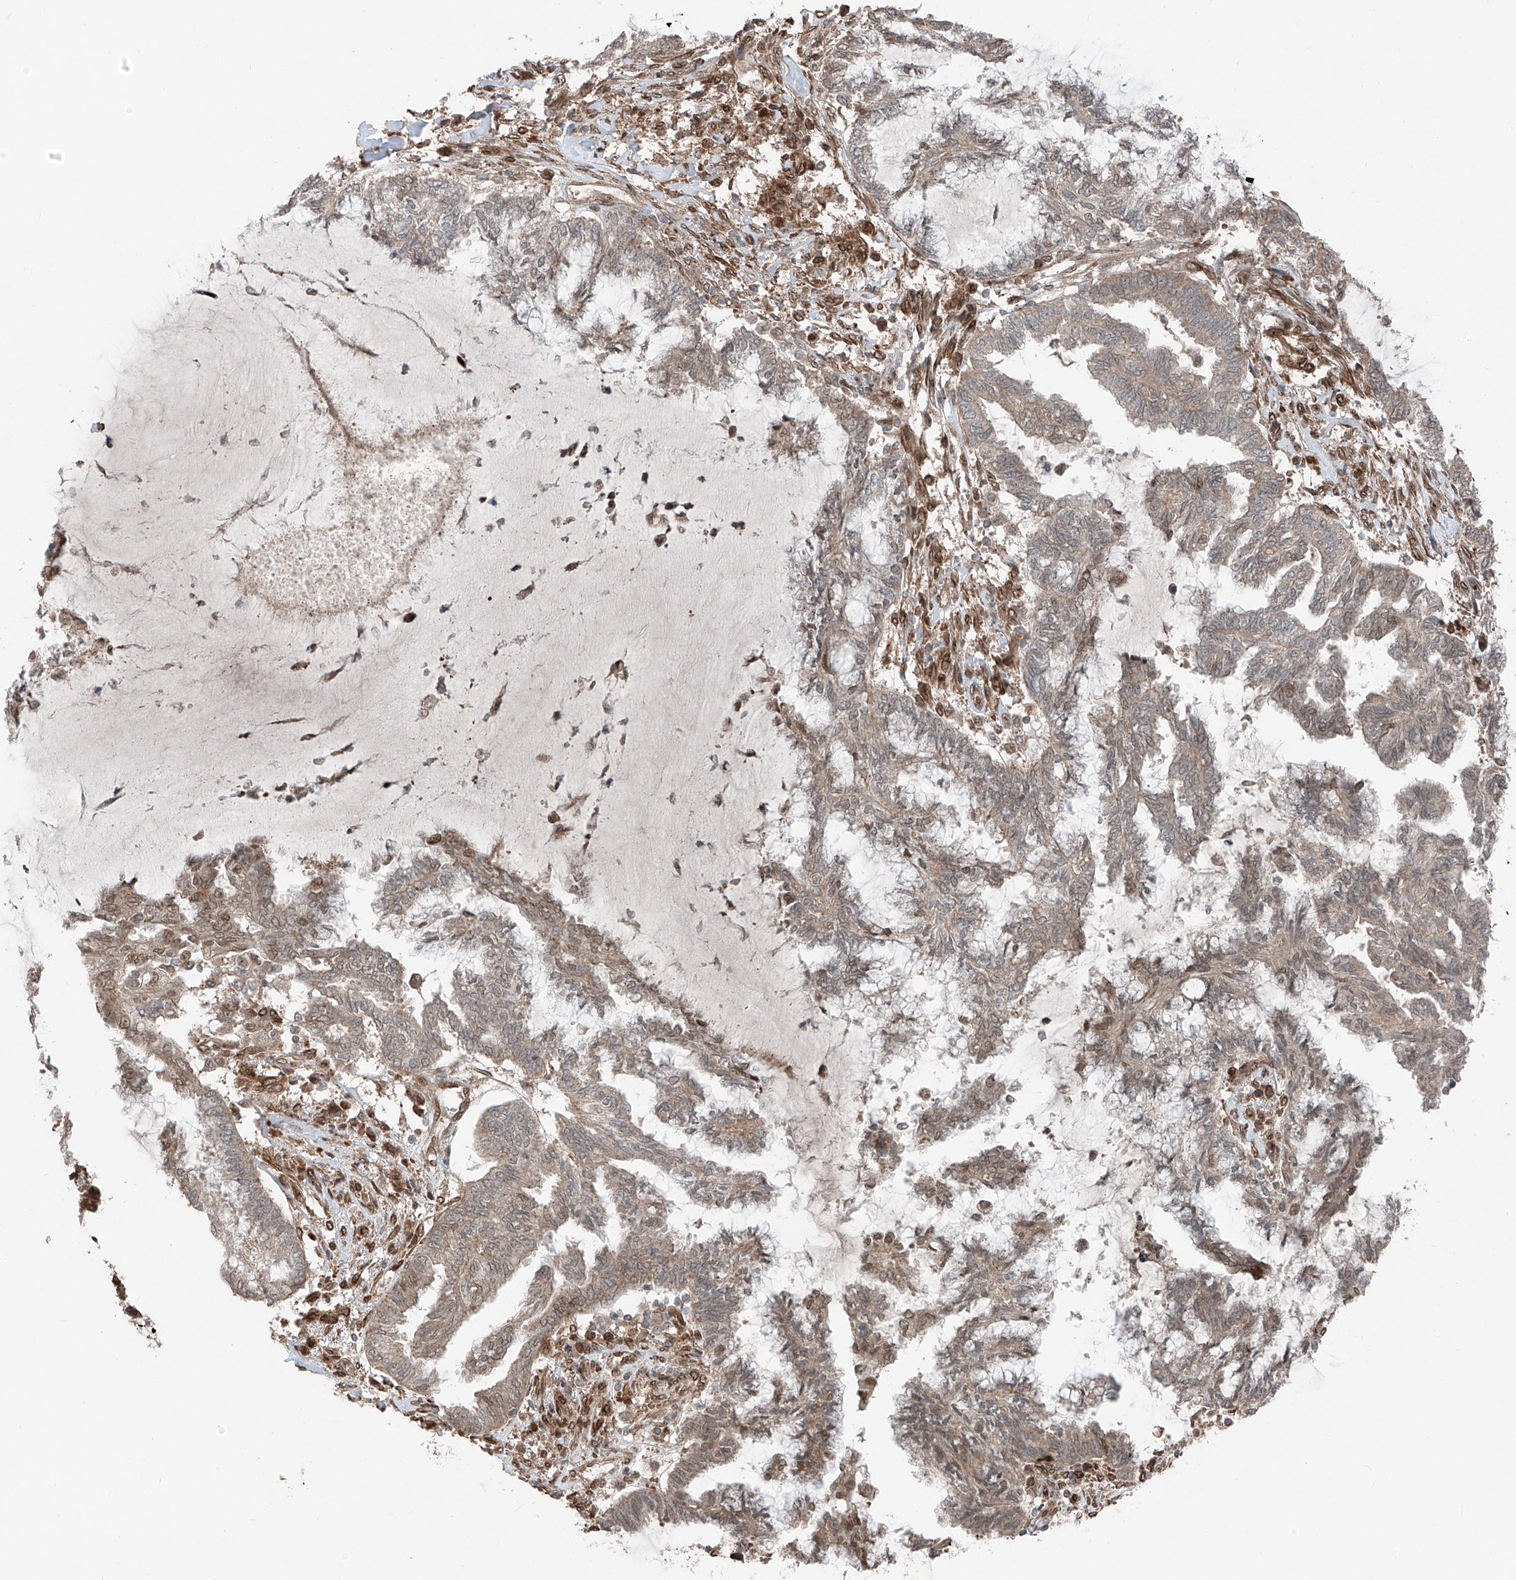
{"staining": {"intensity": "weak", "quantity": "25%-75%", "location": "cytoplasmic/membranous"}, "tissue": "endometrial cancer", "cell_type": "Tumor cells", "image_type": "cancer", "snomed": [{"axis": "morphology", "description": "Adenocarcinoma, NOS"}, {"axis": "topography", "description": "Endometrium"}], "caption": "Immunohistochemistry of human endometrial cancer (adenocarcinoma) displays low levels of weak cytoplasmic/membranous positivity in approximately 25%-75% of tumor cells. Immunohistochemistry (ihc) stains the protein in brown and the nuclei are stained blue.", "gene": "CEP162", "patient": {"sex": "female", "age": 86}}